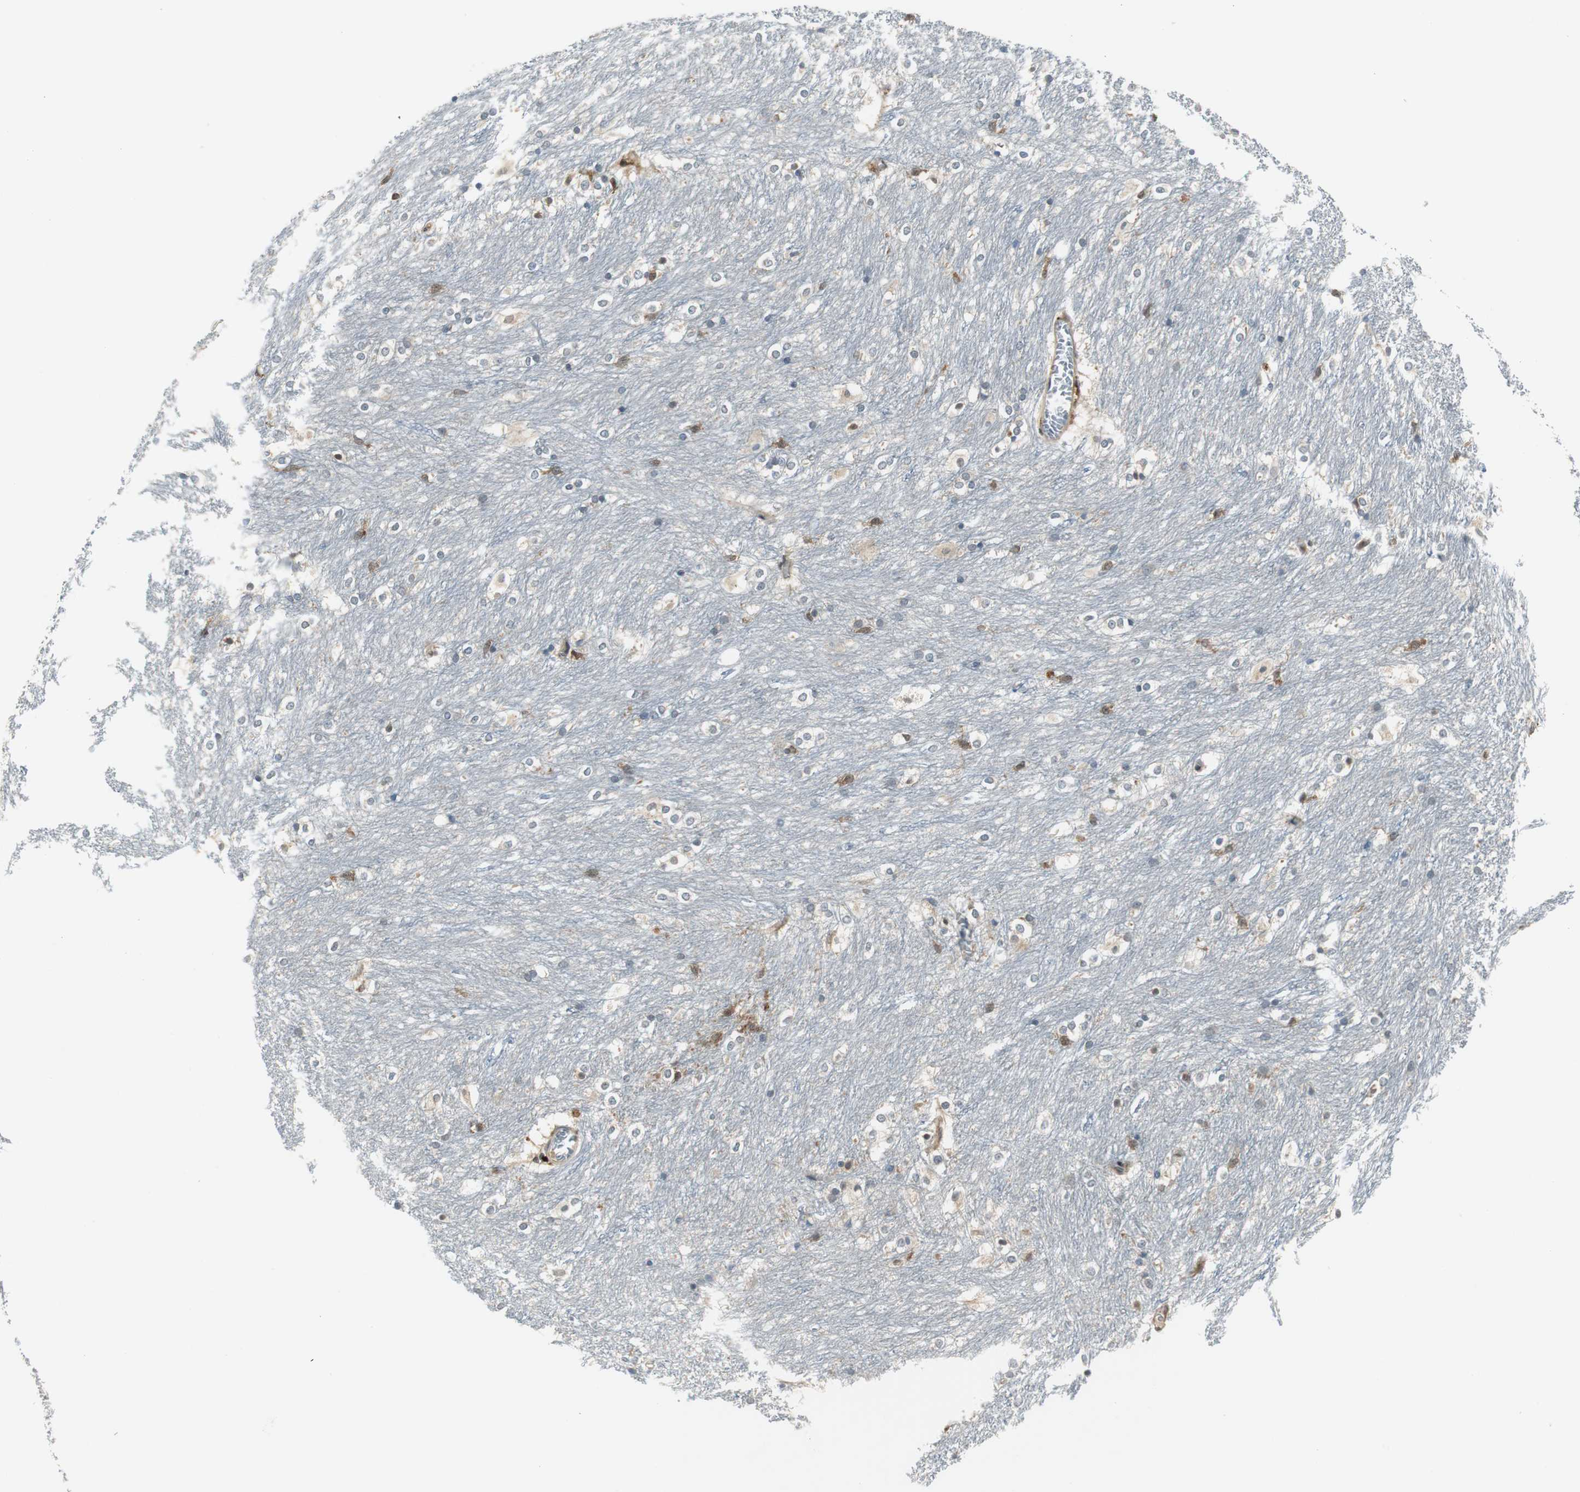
{"staining": {"intensity": "negative", "quantity": "none", "location": "none"}, "tissue": "caudate", "cell_type": "Glial cells", "image_type": "normal", "snomed": [{"axis": "morphology", "description": "Normal tissue, NOS"}, {"axis": "topography", "description": "Lateral ventricle wall"}], "caption": "Photomicrograph shows no significant protein positivity in glial cells of normal caudate. (Stains: DAB (3,3'-diaminobenzidine) IHC with hematoxylin counter stain, Microscopy: brightfield microscopy at high magnification).", "gene": "NCK1", "patient": {"sex": "female", "age": 19}}